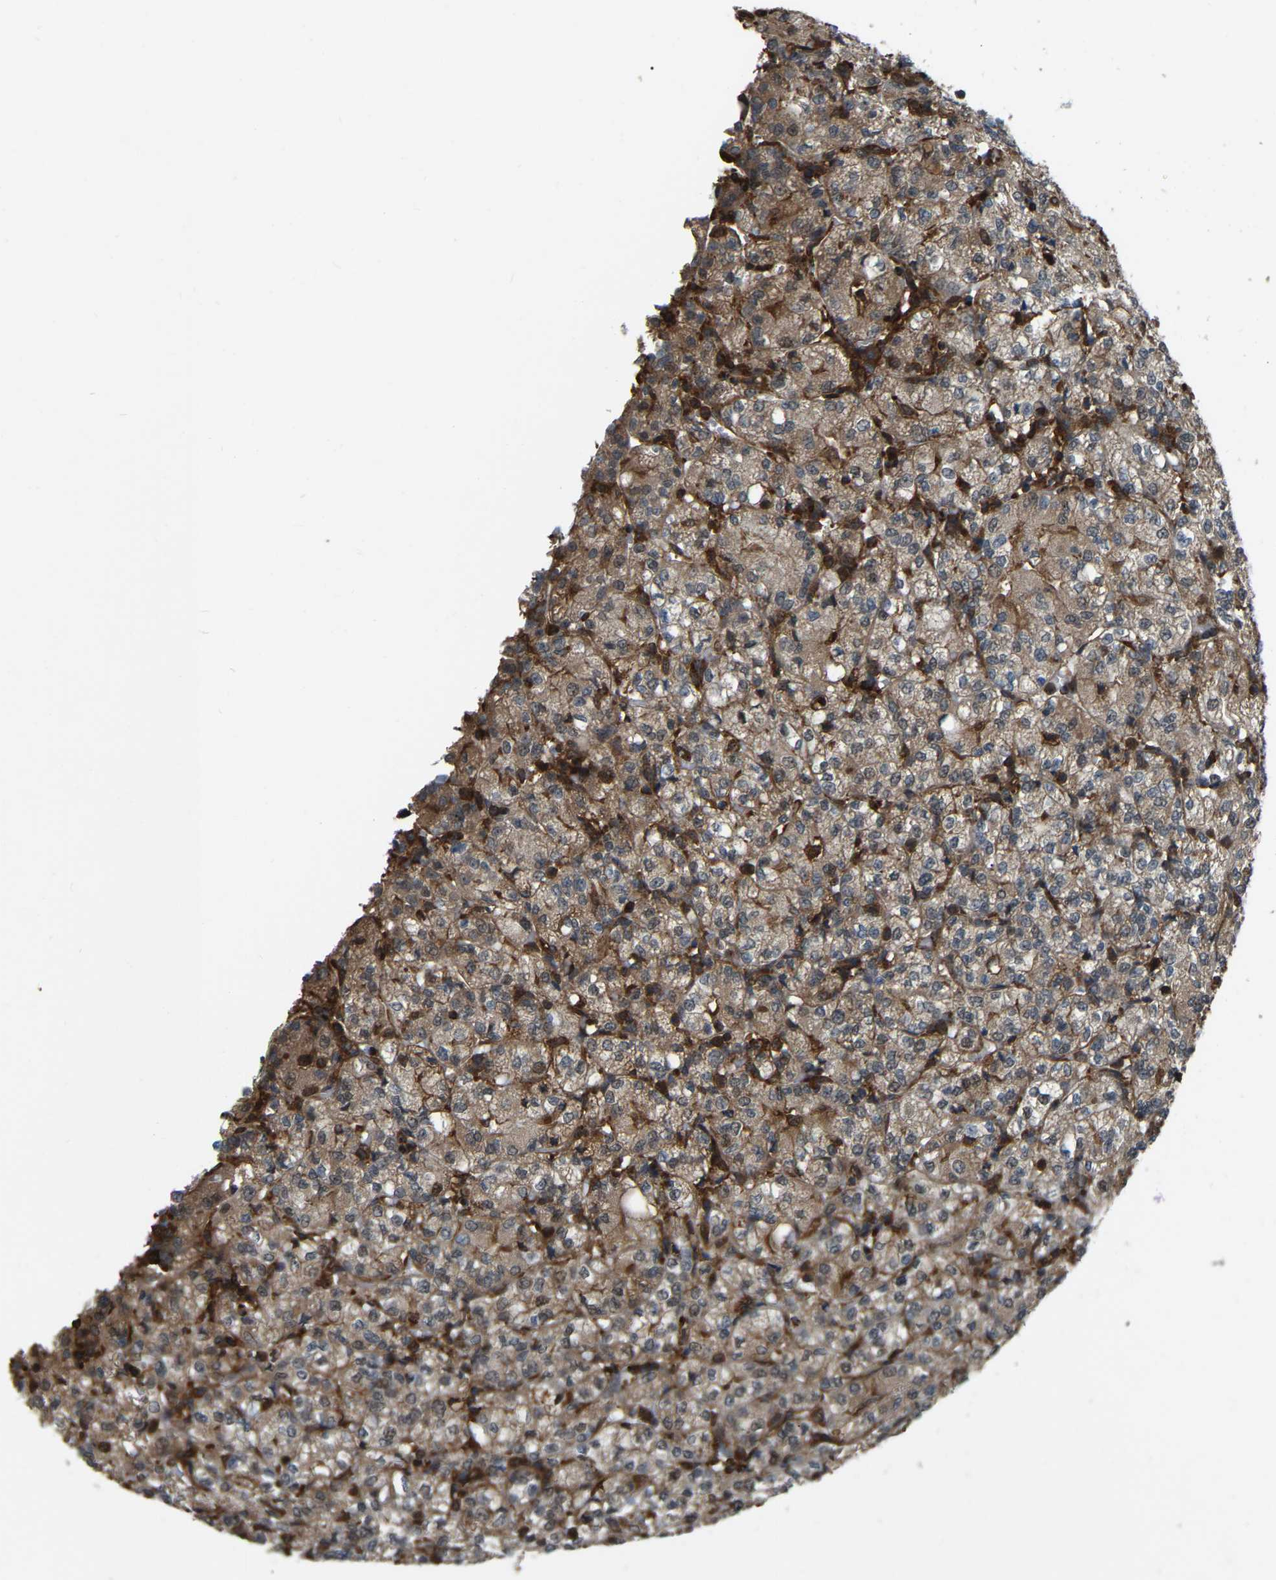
{"staining": {"intensity": "moderate", "quantity": ">75%", "location": "cytoplasmic/membranous"}, "tissue": "renal cancer", "cell_type": "Tumor cells", "image_type": "cancer", "snomed": [{"axis": "morphology", "description": "Adenocarcinoma, NOS"}, {"axis": "topography", "description": "Kidney"}], "caption": "Immunohistochemical staining of renal cancer reveals medium levels of moderate cytoplasmic/membranous staining in about >75% of tumor cells.", "gene": "SAMD9L", "patient": {"sex": "male", "age": 77}}